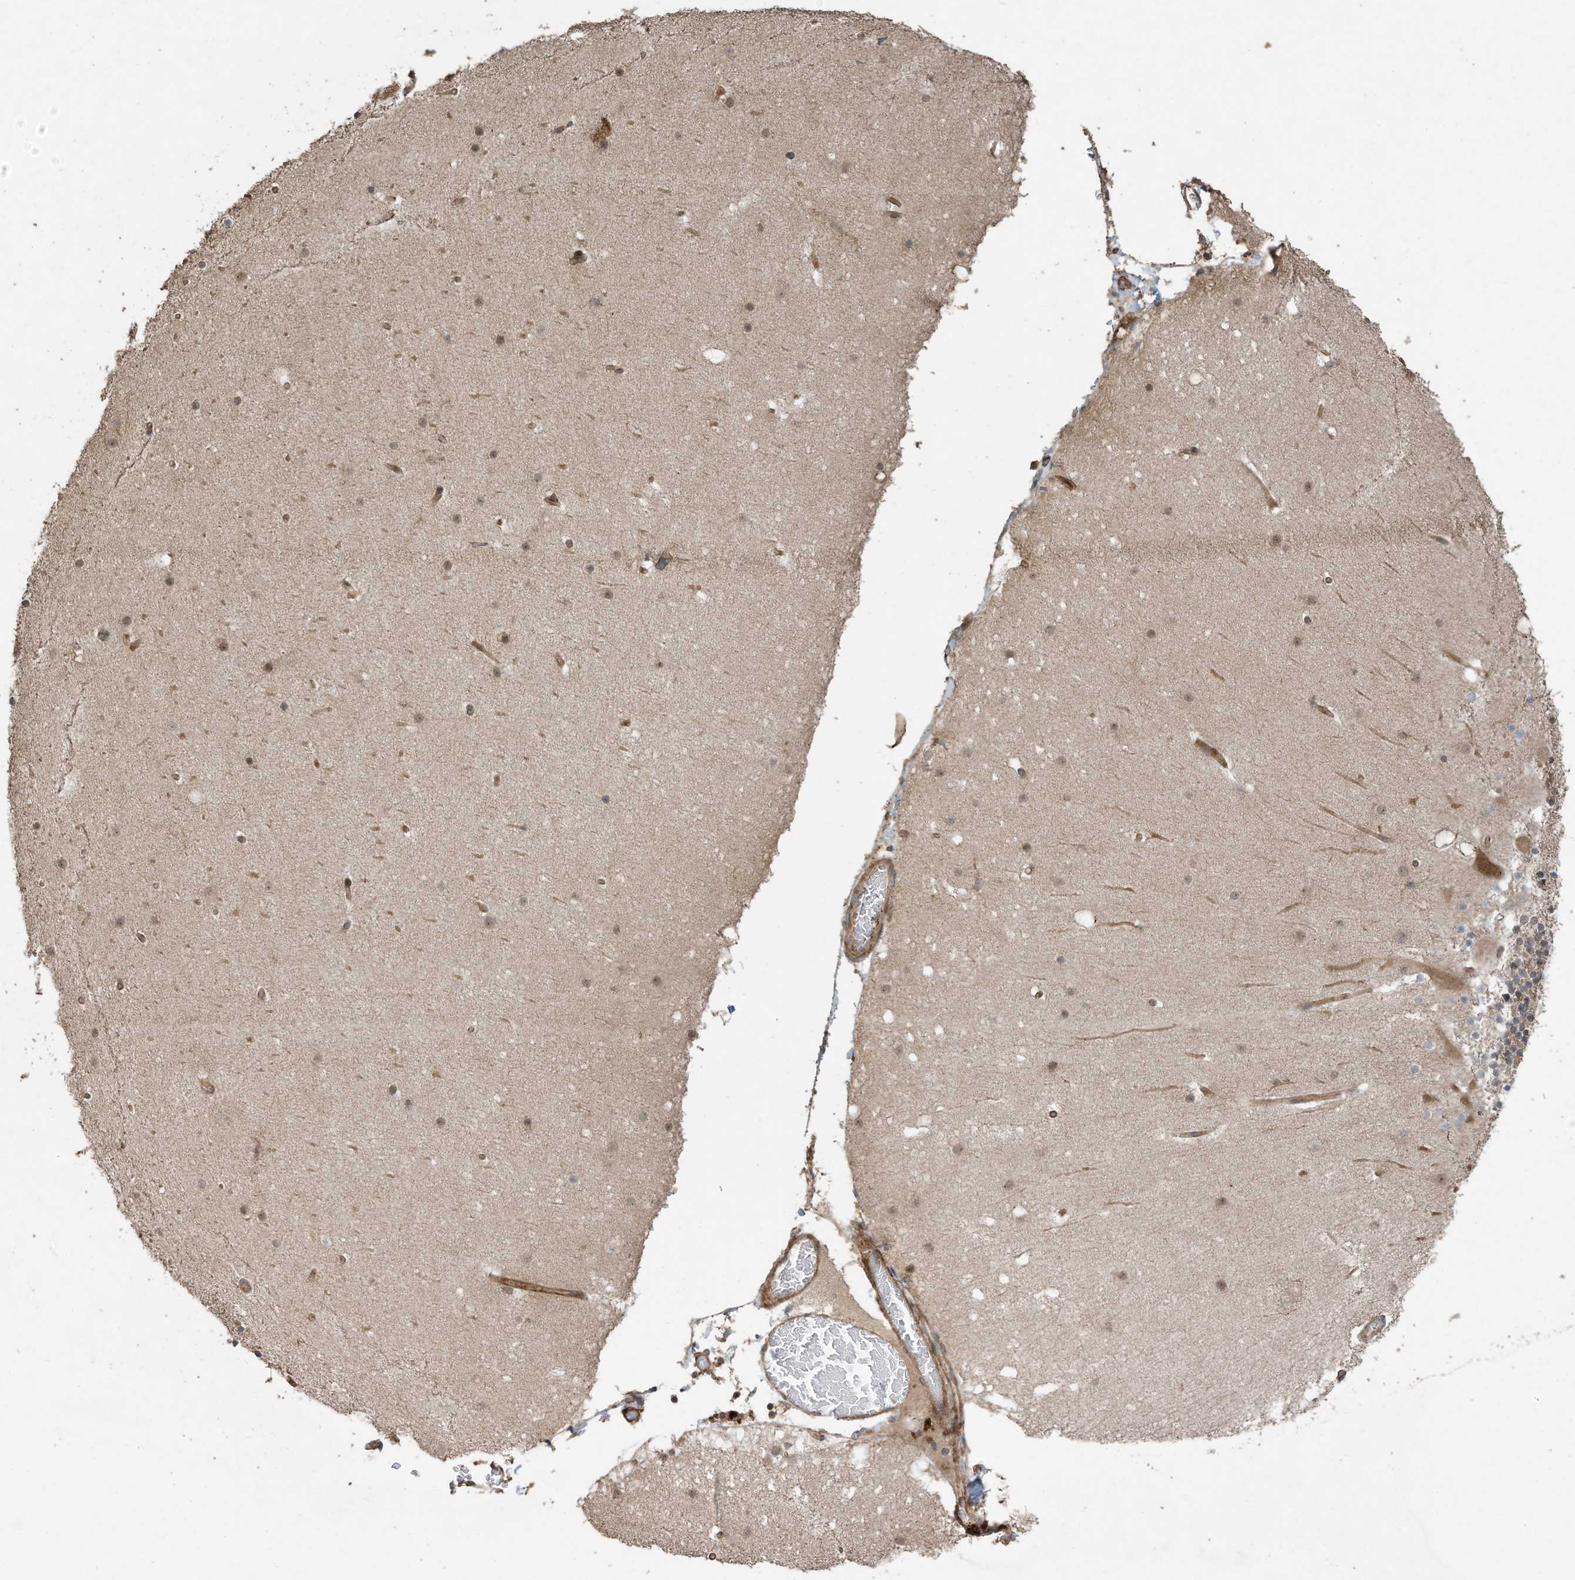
{"staining": {"intensity": "moderate", "quantity": "25%-75%", "location": "cytoplasmic/membranous"}, "tissue": "cerebellum", "cell_type": "Cells in granular layer", "image_type": "normal", "snomed": [{"axis": "morphology", "description": "Normal tissue, NOS"}, {"axis": "topography", "description": "Cerebellum"}], "caption": "Cells in granular layer demonstrate moderate cytoplasmic/membranous positivity in approximately 25%-75% of cells in unremarkable cerebellum.", "gene": "ZNF653", "patient": {"sex": "male", "age": 57}}